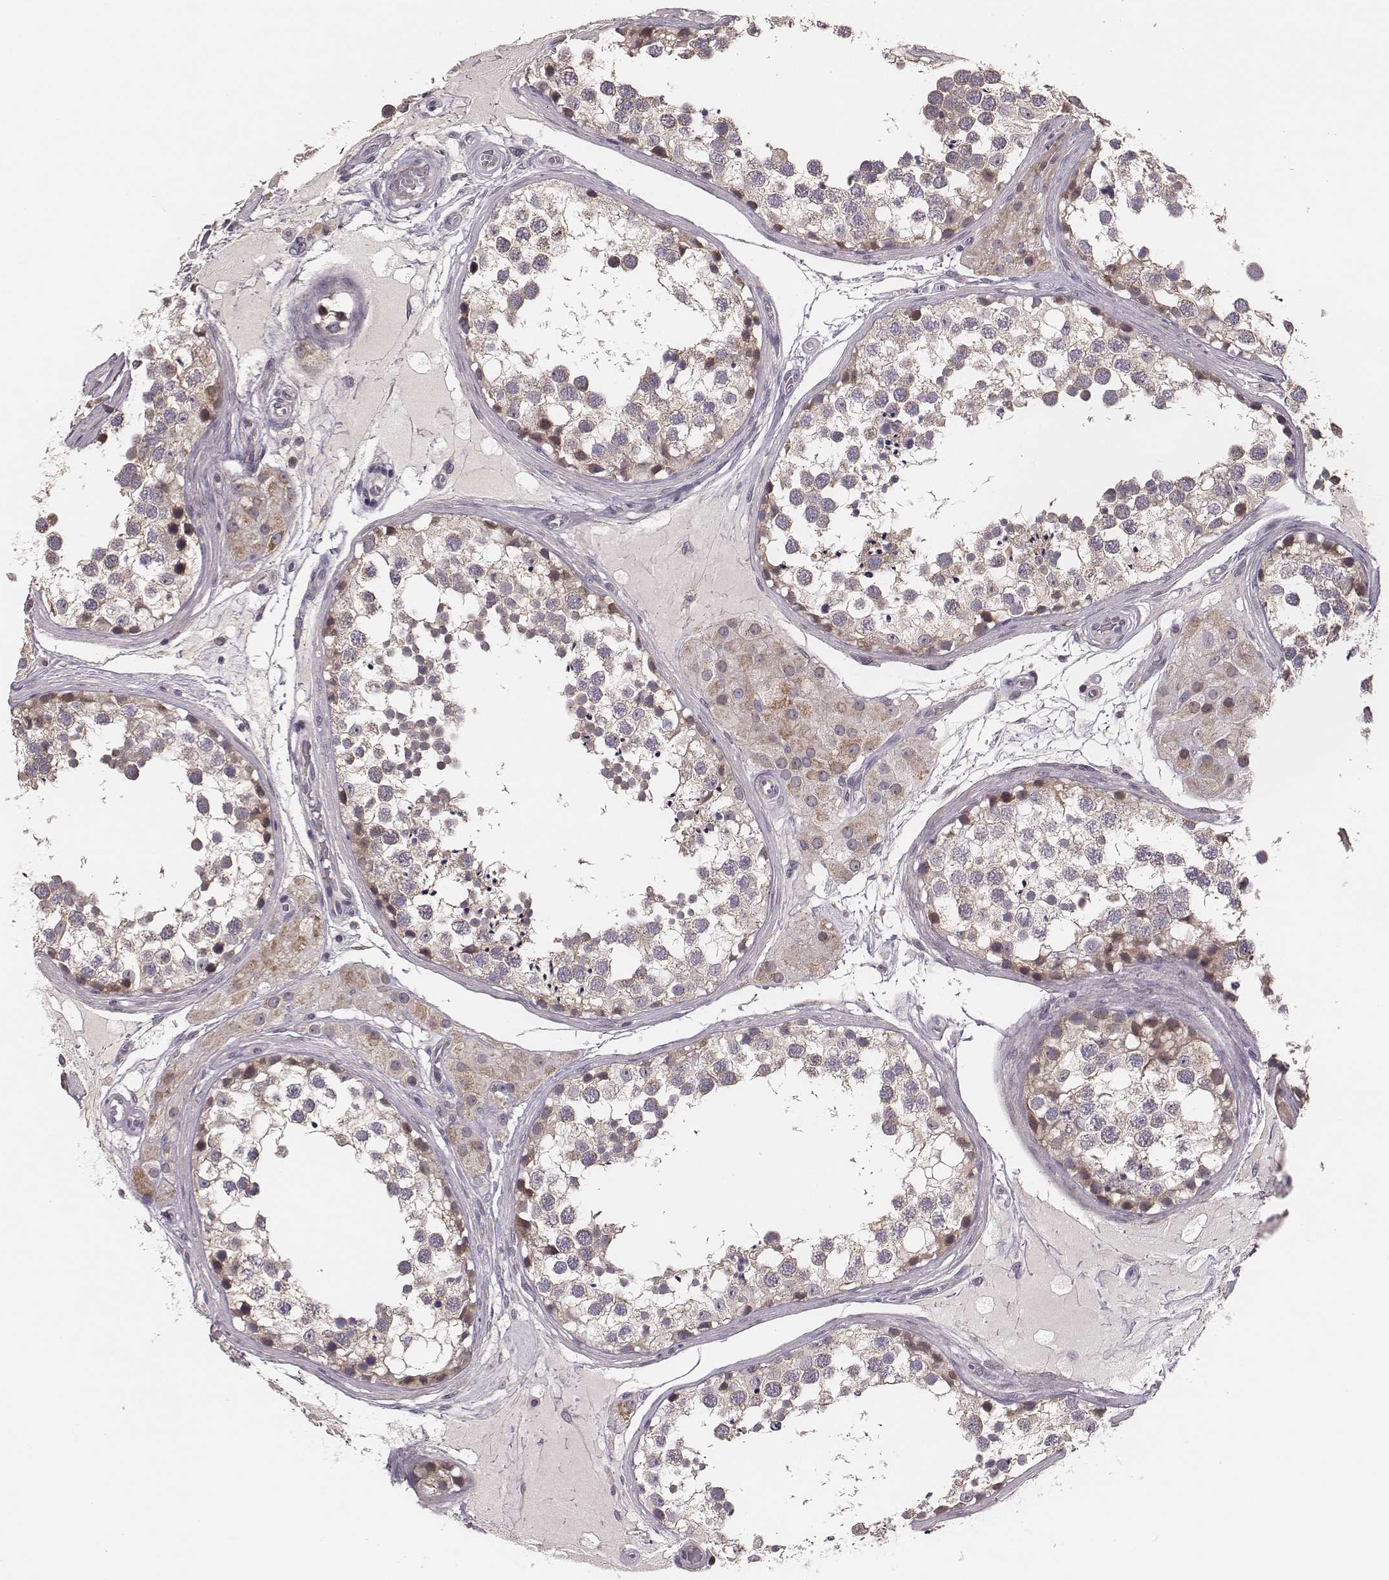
{"staining": {"intensity": "moderate", "quantity": "<25%", "location": "cytoplasmic/membranous"}, "tissue": "testis", "cell_type": "Cells in seminiferous ducts", "image_type": "normal", "snomed": [{"axis": "morphology", "description": "Normal tissue, NOS"}, {"axis": "morphology", "description": "Seminoma, NOS"}, {"axis": "topography", "description": "Testis"}], "caption": "Approximately <25% of cells in seminiferous ducts in unremarkable testis demonstrate moderate cytoplasmic/membranous protein expression as visualized by brown immunohistochemical staining.", "gene": "HAVCR1", "patient": {"sex": "male", "age": 65}}